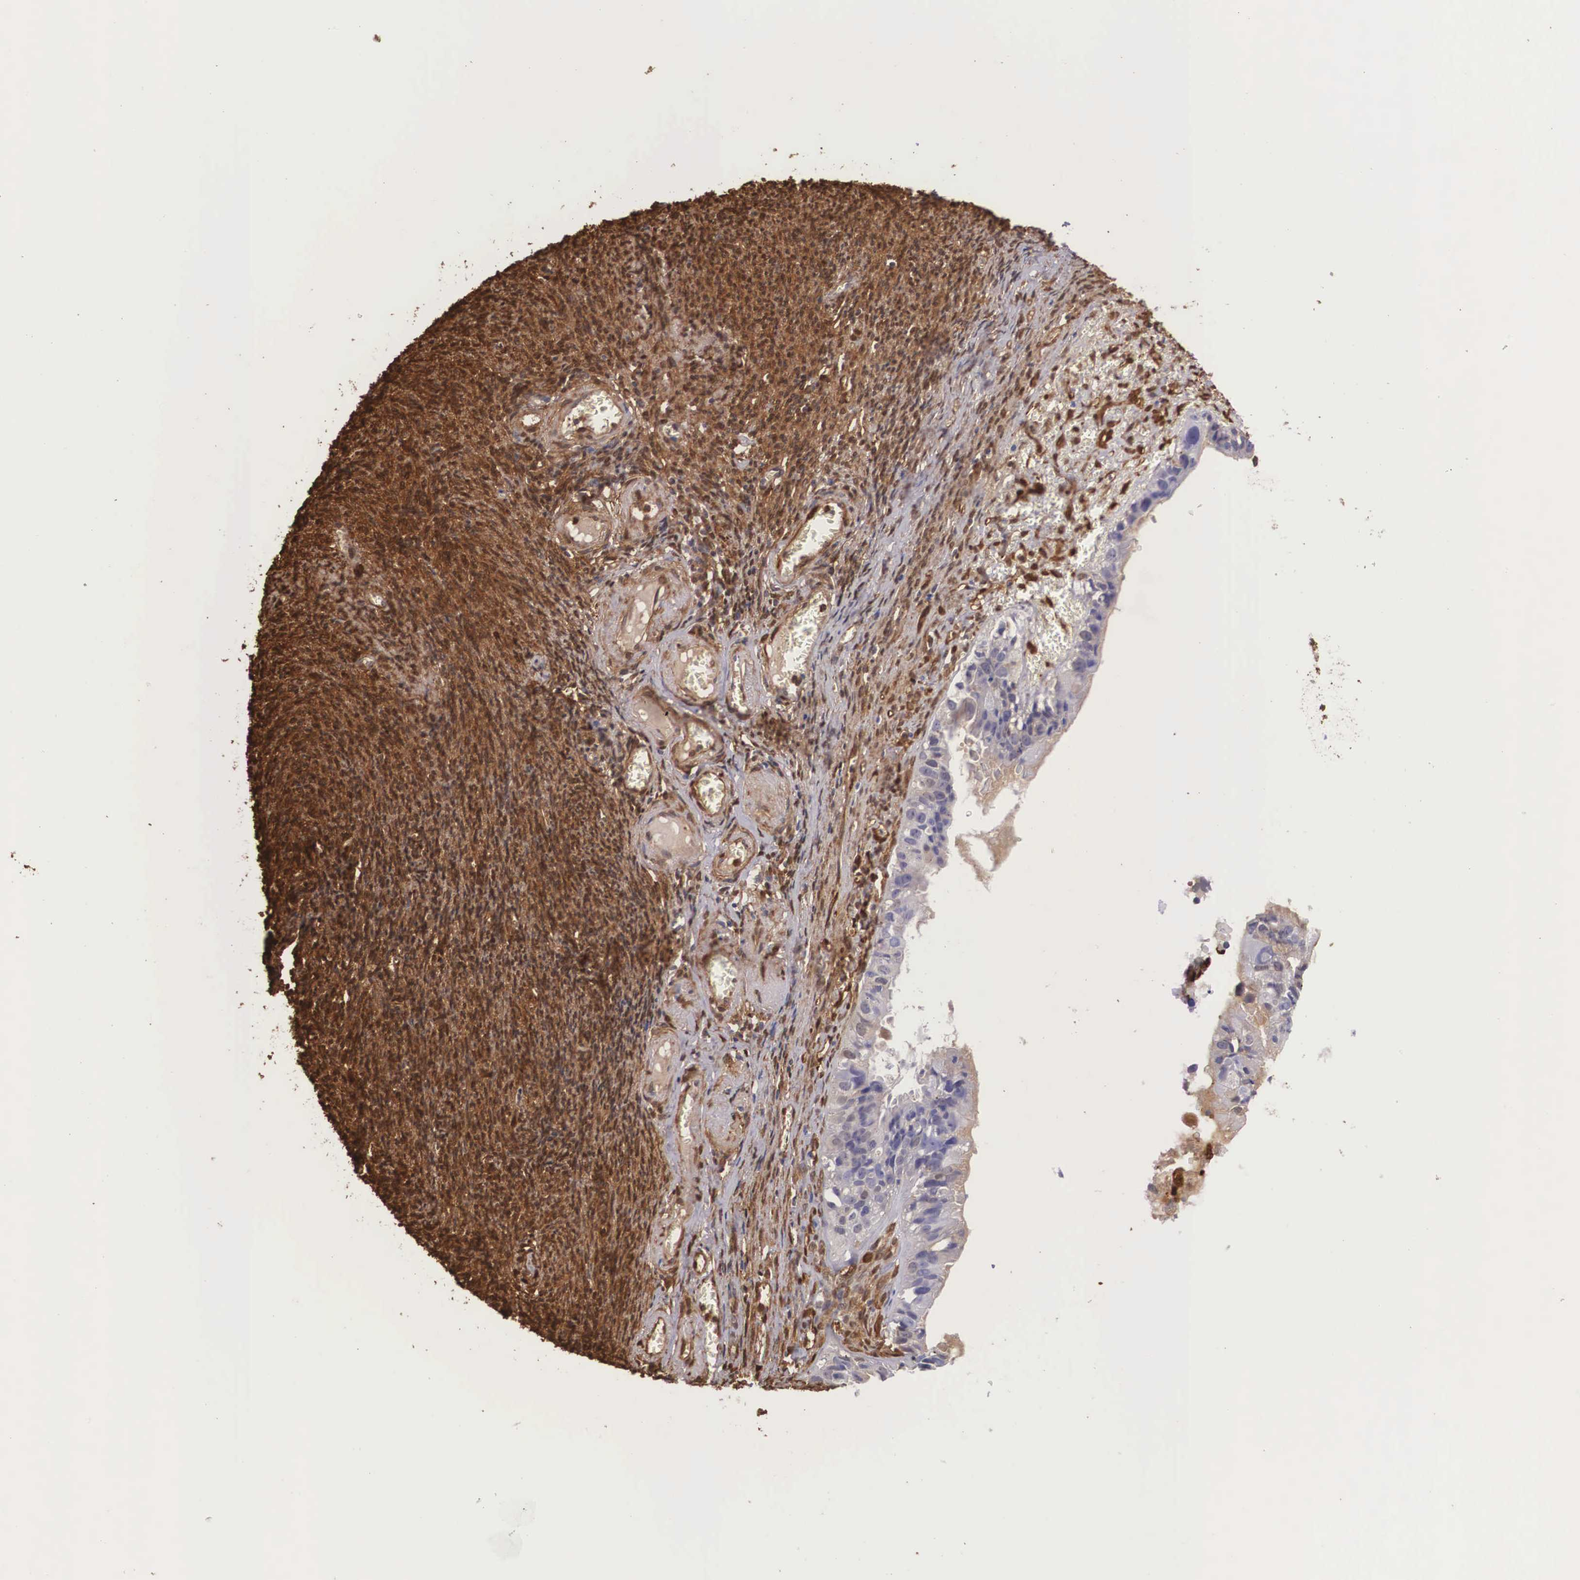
{"staining": {"intensity": "negative", "quantity": "none", "location": "none"}, "tissue": "ovarian cancer", "cell_type": "Tumor cells", "image_type": "cancer", "snomed": [{"axis": "morphology", "description": "Carcinoma, endometroid"}, {"axis": "topography", "description": "Ovary"}], "caption": "Image shows no protein staining in tumor cells of ovarian endometroid carcinoma tissue.", "gene": "LGALS1", "patient": {"sex": "female", "age": 85}}